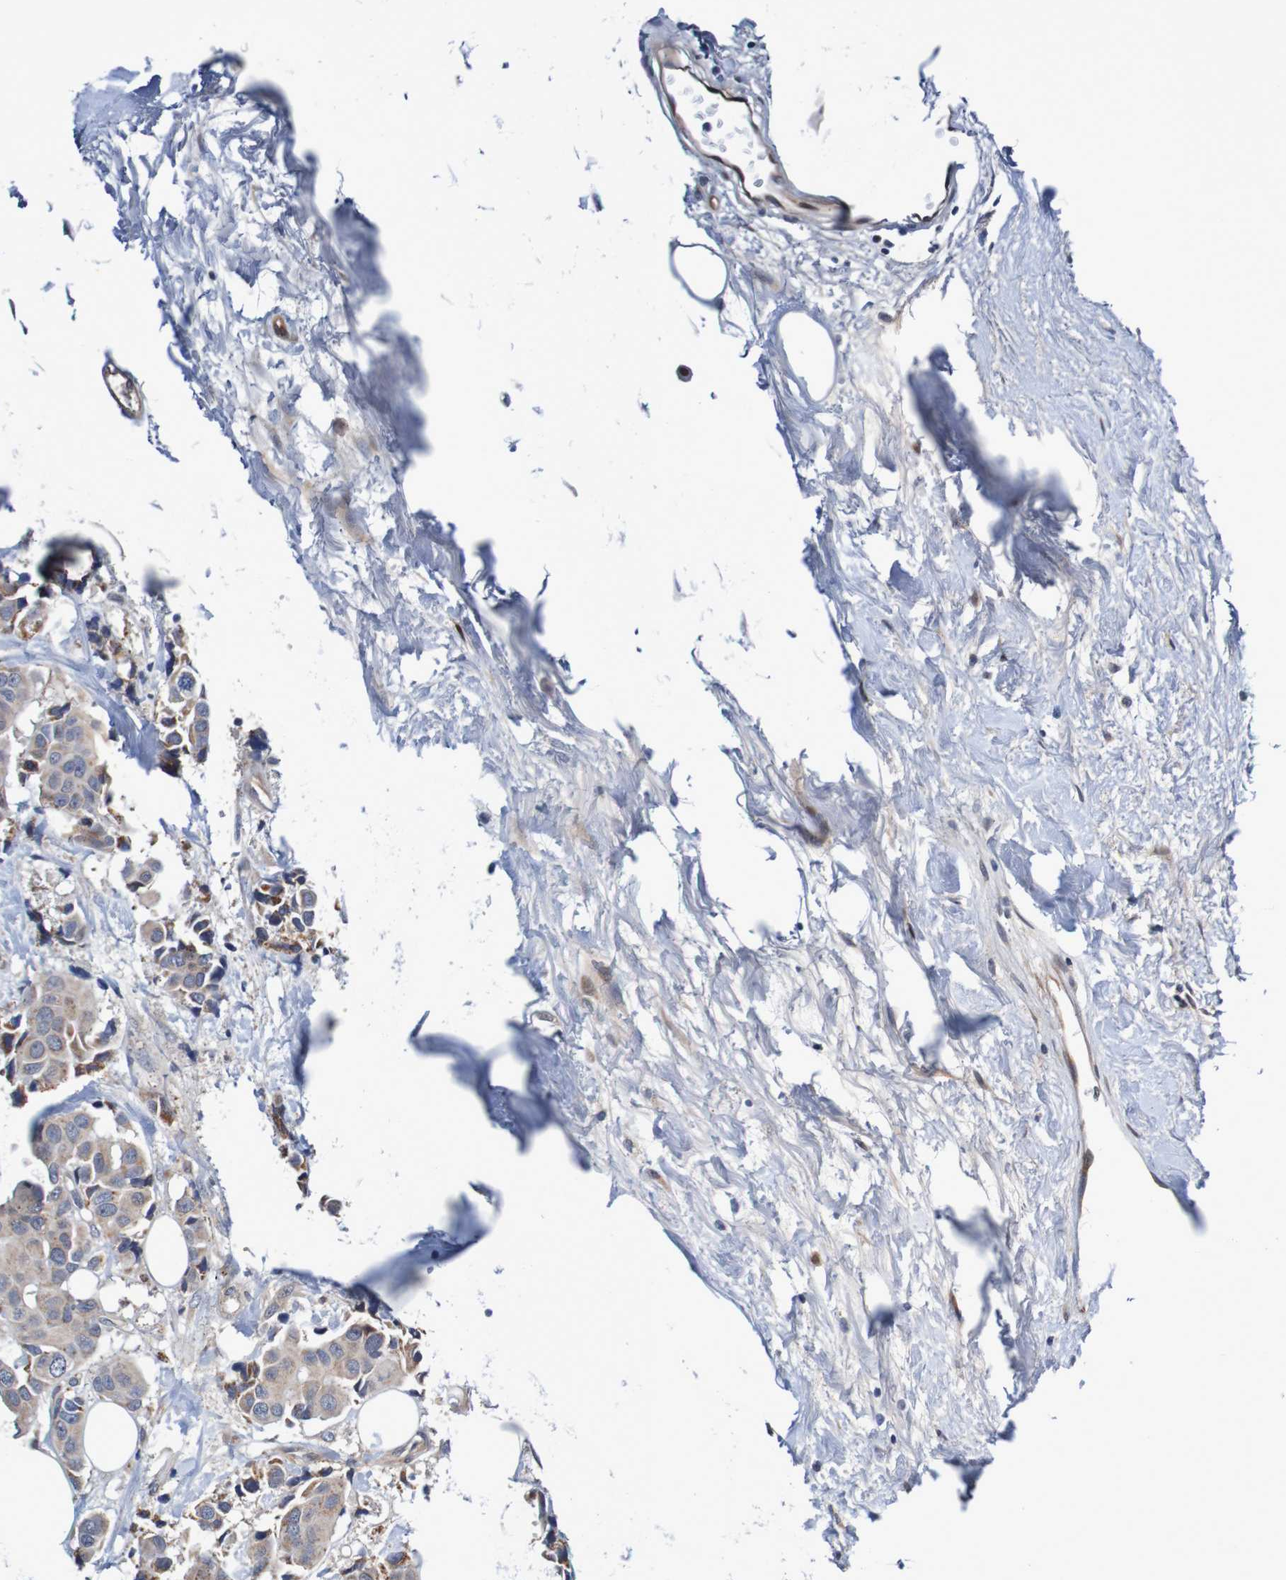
{"staining": {"intensity": "weak", "quantity": "<25%", "location": "cytoplasmic/membranous"}, "tissue": "breast cancer", "cell_type": "Tumor cells", "image_type": "cancer", "snomed": [{"axis": "morphology", "description": "Normal tissue, NOS"}, {"axis": "morphology", "description": "Duct carcinoma"}, {"axis": "topography", "description": "Breast"}], "caption": "Protein analysis of breast cancer (invasive ductal carcinoma) exhibits no significant expression in tumor cells. The staining was performed using DAB to visualize the protein expression in brown, while the nuclei were stained in blue with hematoxylin (Magnification: 20x).", "gene": "CPED1", "patient": {"sex": "female", "age": 39}}